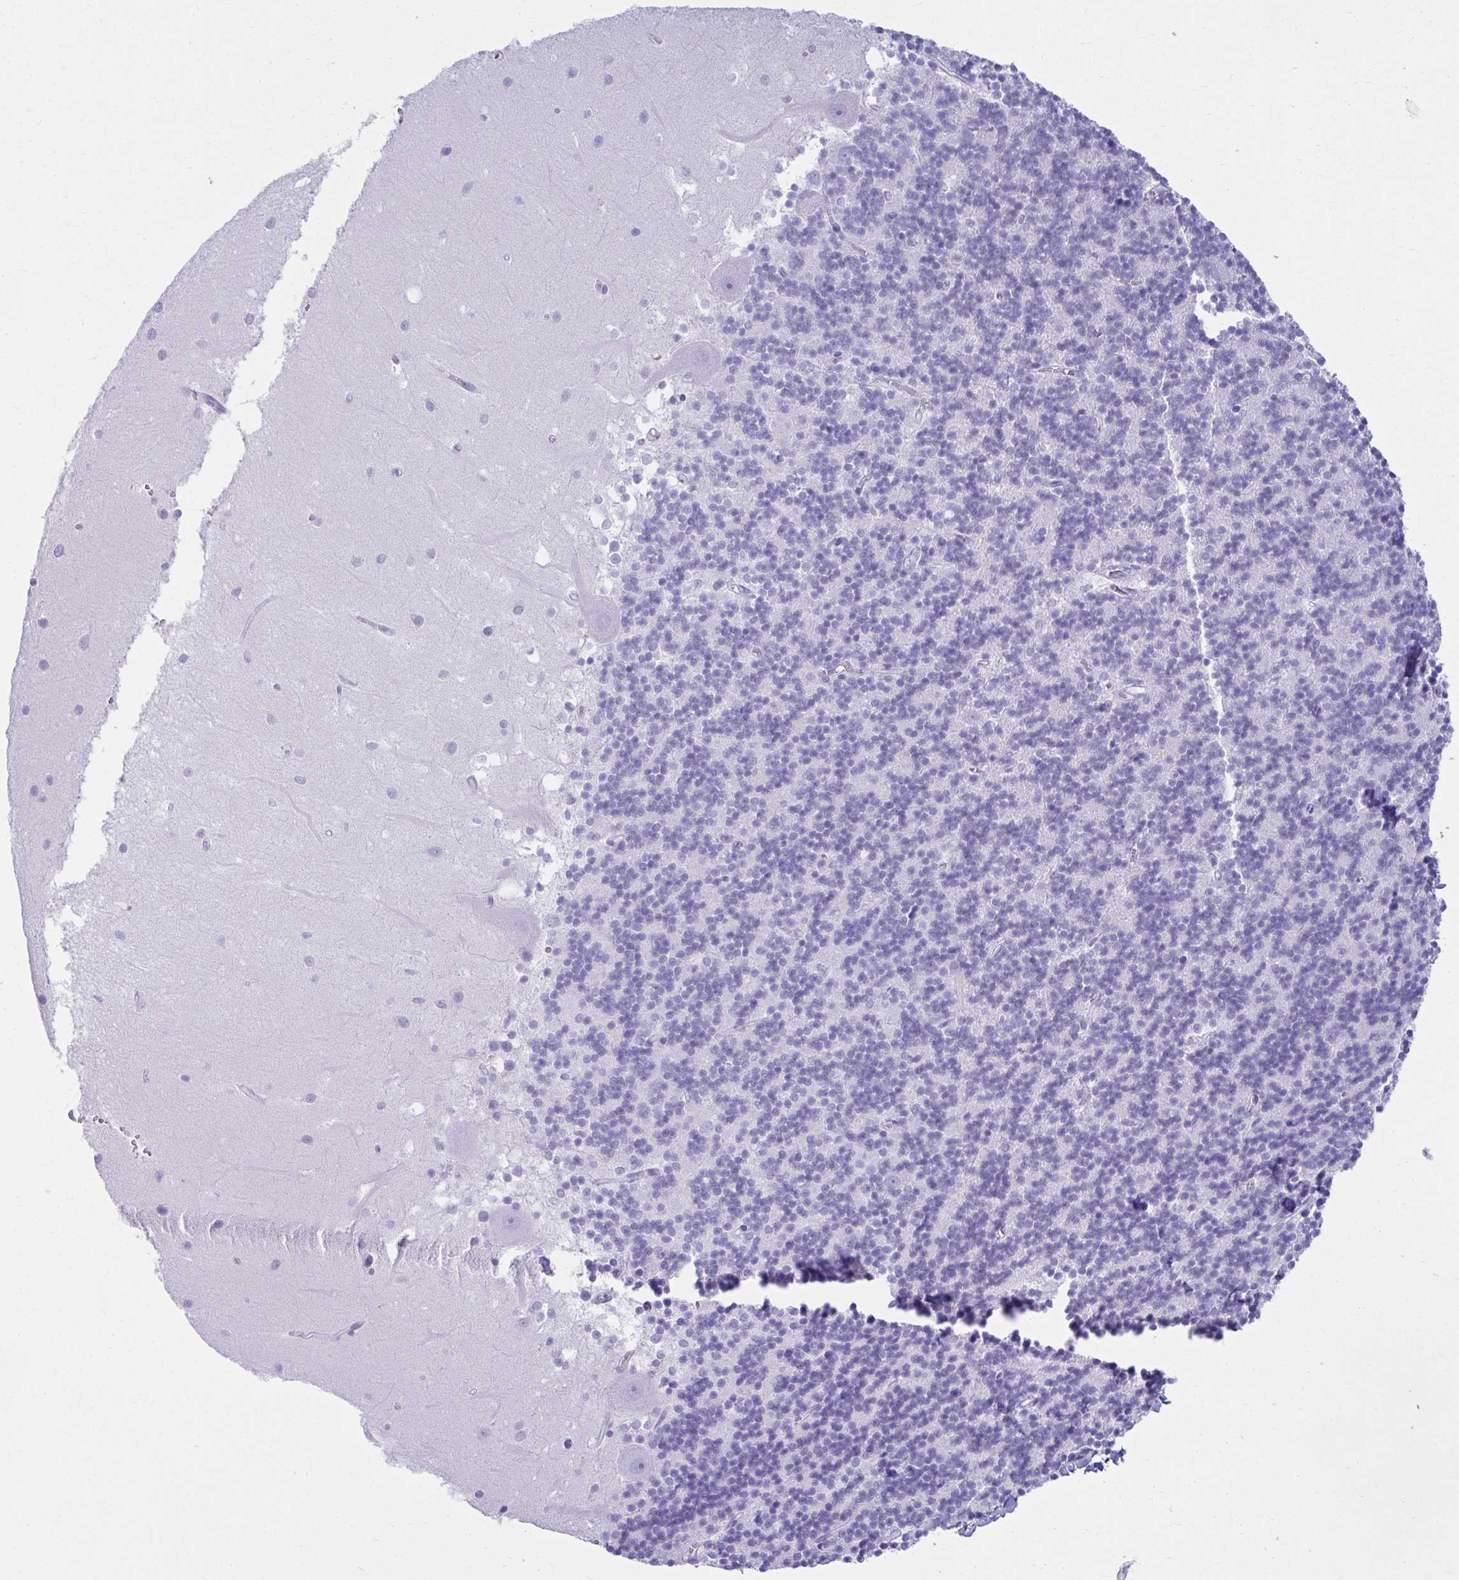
{"staining": {"intensity": "negative", "quantity": "none", "location": "none"}, "tissue": "cerebellum", "cell_type": "Cells in granular layer", "image_type": "normal", "snomed": [{"axis": "morphology", "description": "Normal tissue, NOS"}, {"axis": "topography", "description": "Cerebellum"}], "caption": "The micrograph reveals no staining of cells in granular layer in unremarkable cerebellum. (Brightfield microscopy of DAB immunohistochemistry (IHC) at high magnification).", "gene": "ATP4B", "patient": {"sex": "male", "age": 54}}